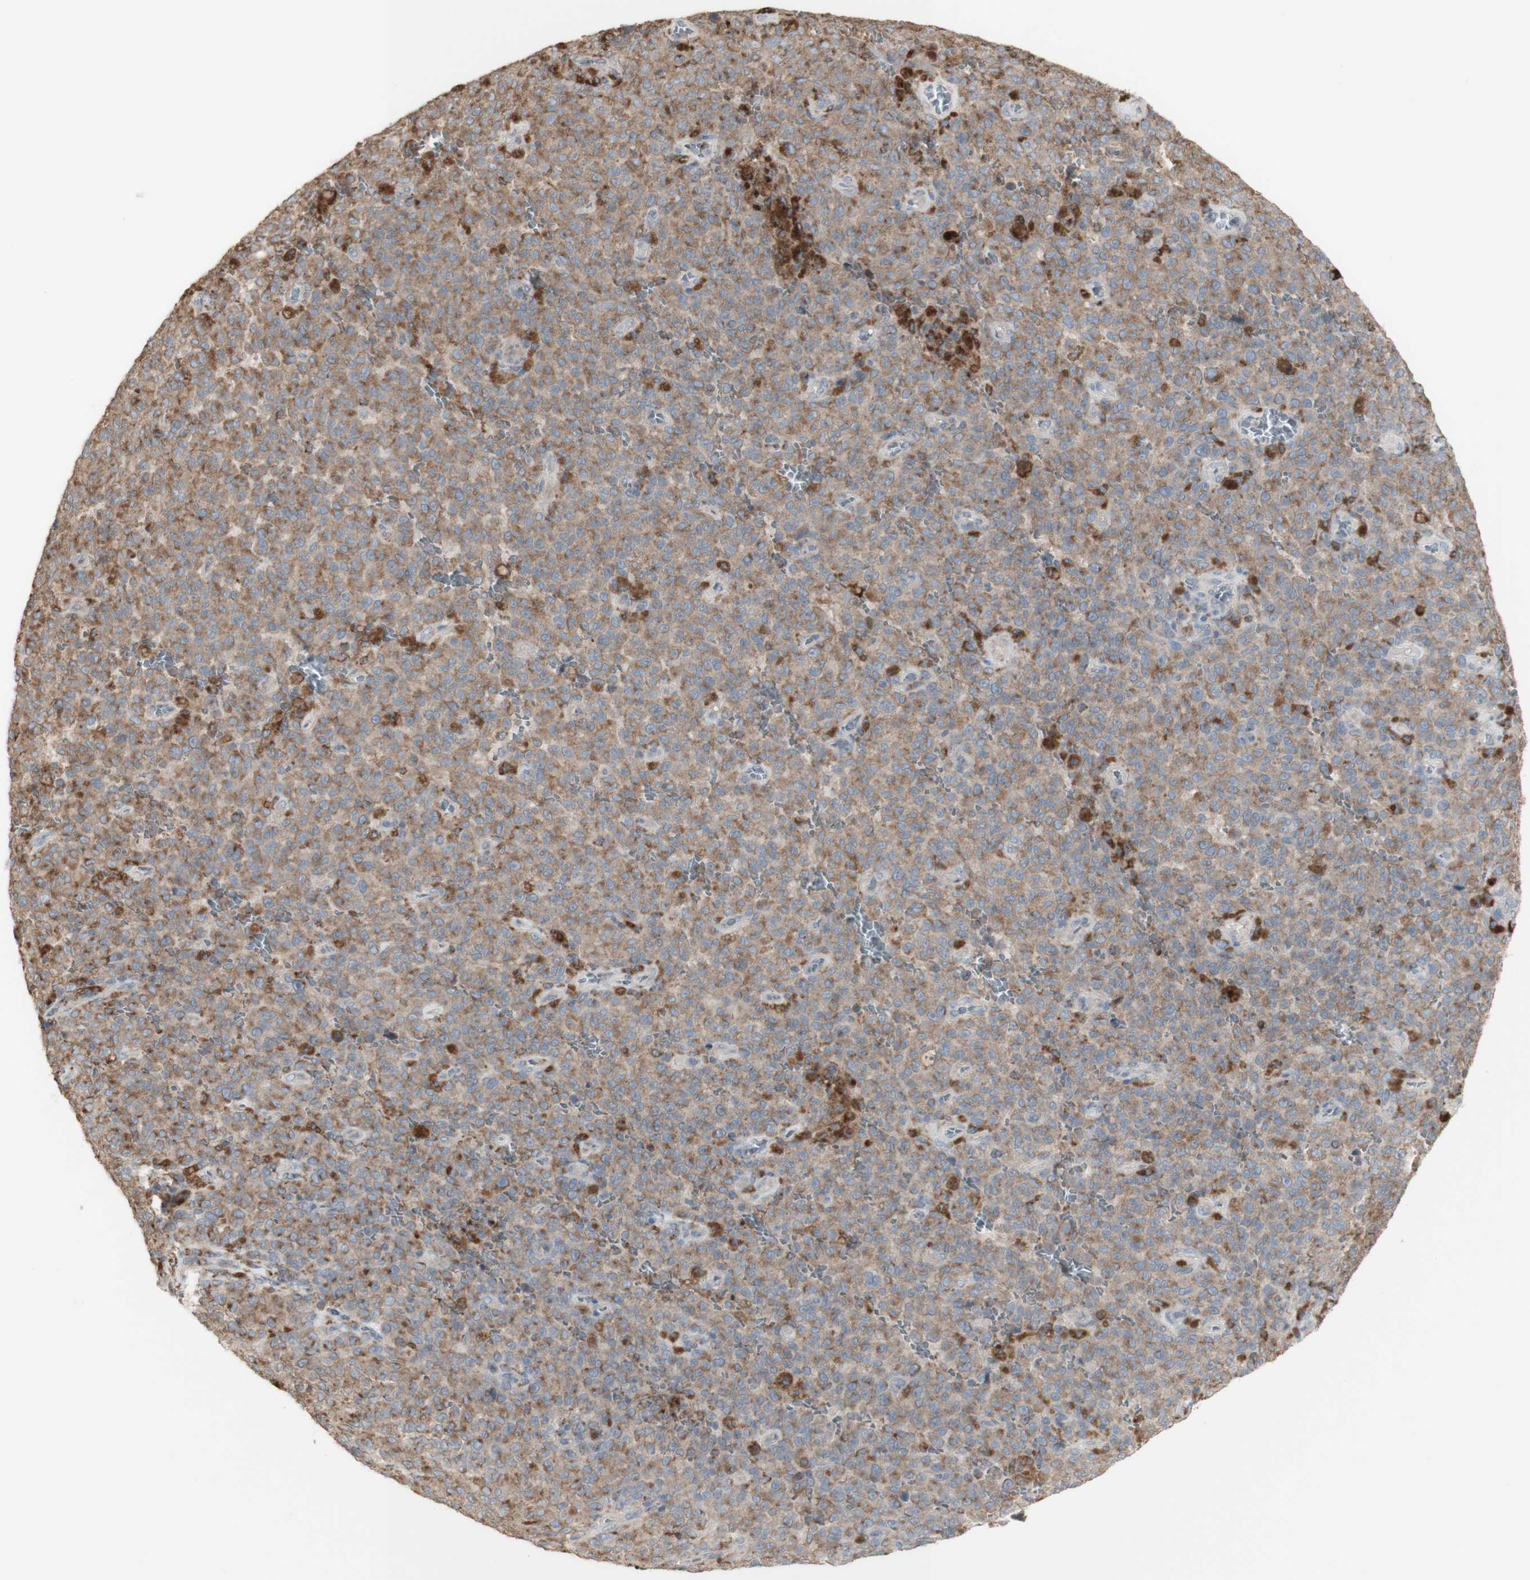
{"staining": {"intensity": "weak", "quantity": ">75%", "location": "cytoplasmic/membranous"}, "tissue": "melanoma", "cell_type": "Tumor cells", "image_type": "cancer", "snomed": [{"axis": "morphology", "description": "Malignant melanoma, NOS"}, {"axis": "topography", "description": "Skin"}], "caption": "Immunohistochemical staining of human melanoma shows low levels of weak cytoplasmic/membranous protein positivity in approximately >75% of tumor cells.", "gene": "ATP6V1E1", "patient": {"sex": "female", "age": 82}}